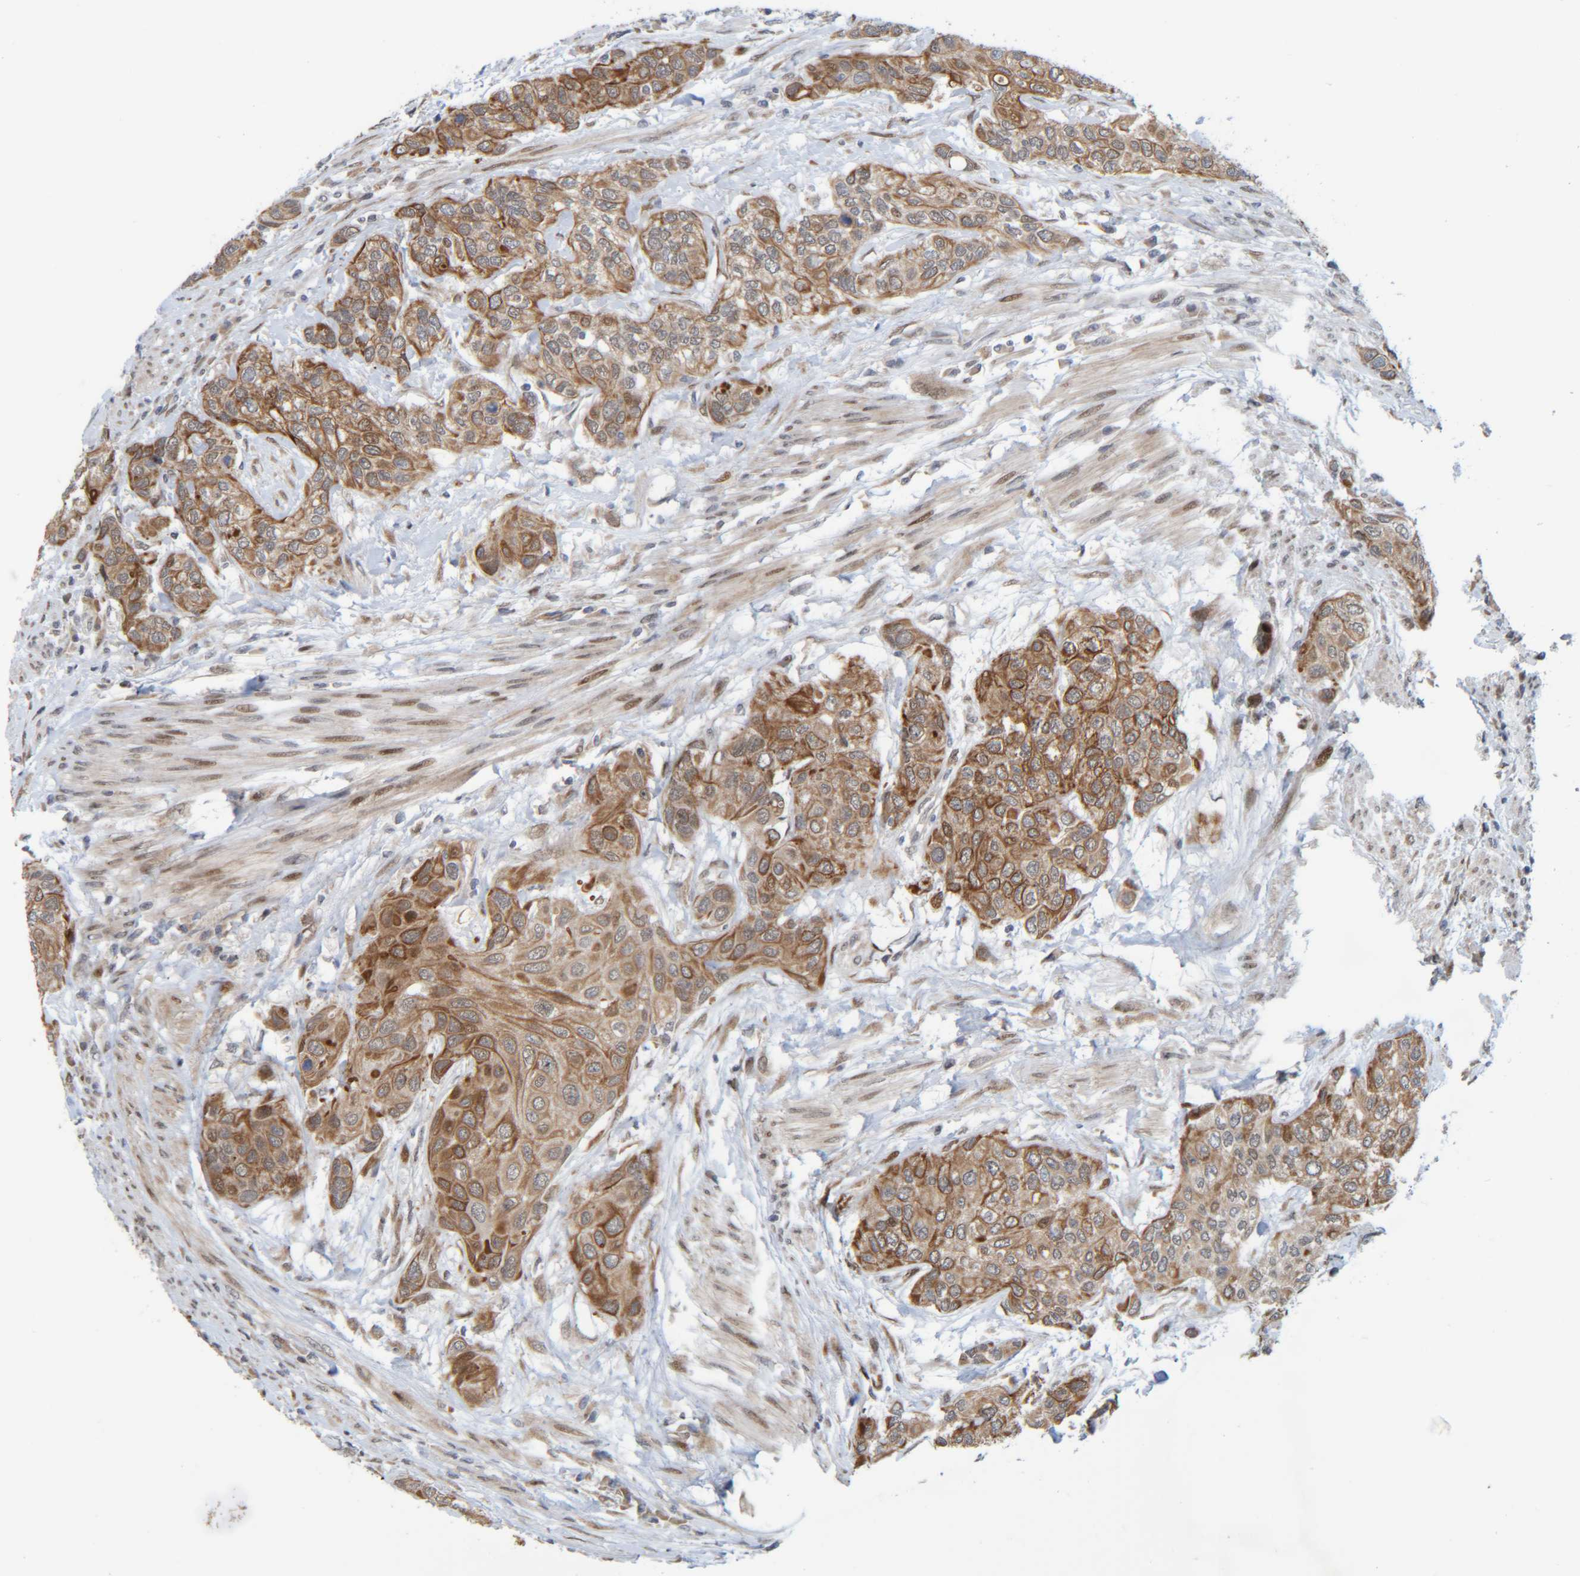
{"staining": {"intensity": "moderate", "quantity": ">75%", "location": "cytoplasmic/membranous"}, "tissue": "urothelial cancer", "cell_type": "Tumor cells", "image_type": "cancer", "snomed": [{"axis": "morphology", "description": "Urothelial carcinoma, High grade"}, {"axis": "topography", "description": "Urinary bladder"}], "caption": "This histopathology image displays urothelial carcinoma (high-grade) stained with IHC to label a protein in brown. The cytoplasmic/membranous of tumor cells show moderate positivity for the protein. Nuclei are counter-stained blue.", "gene": "CCDC57", "patient": {"sex": "female", "age": 56}}